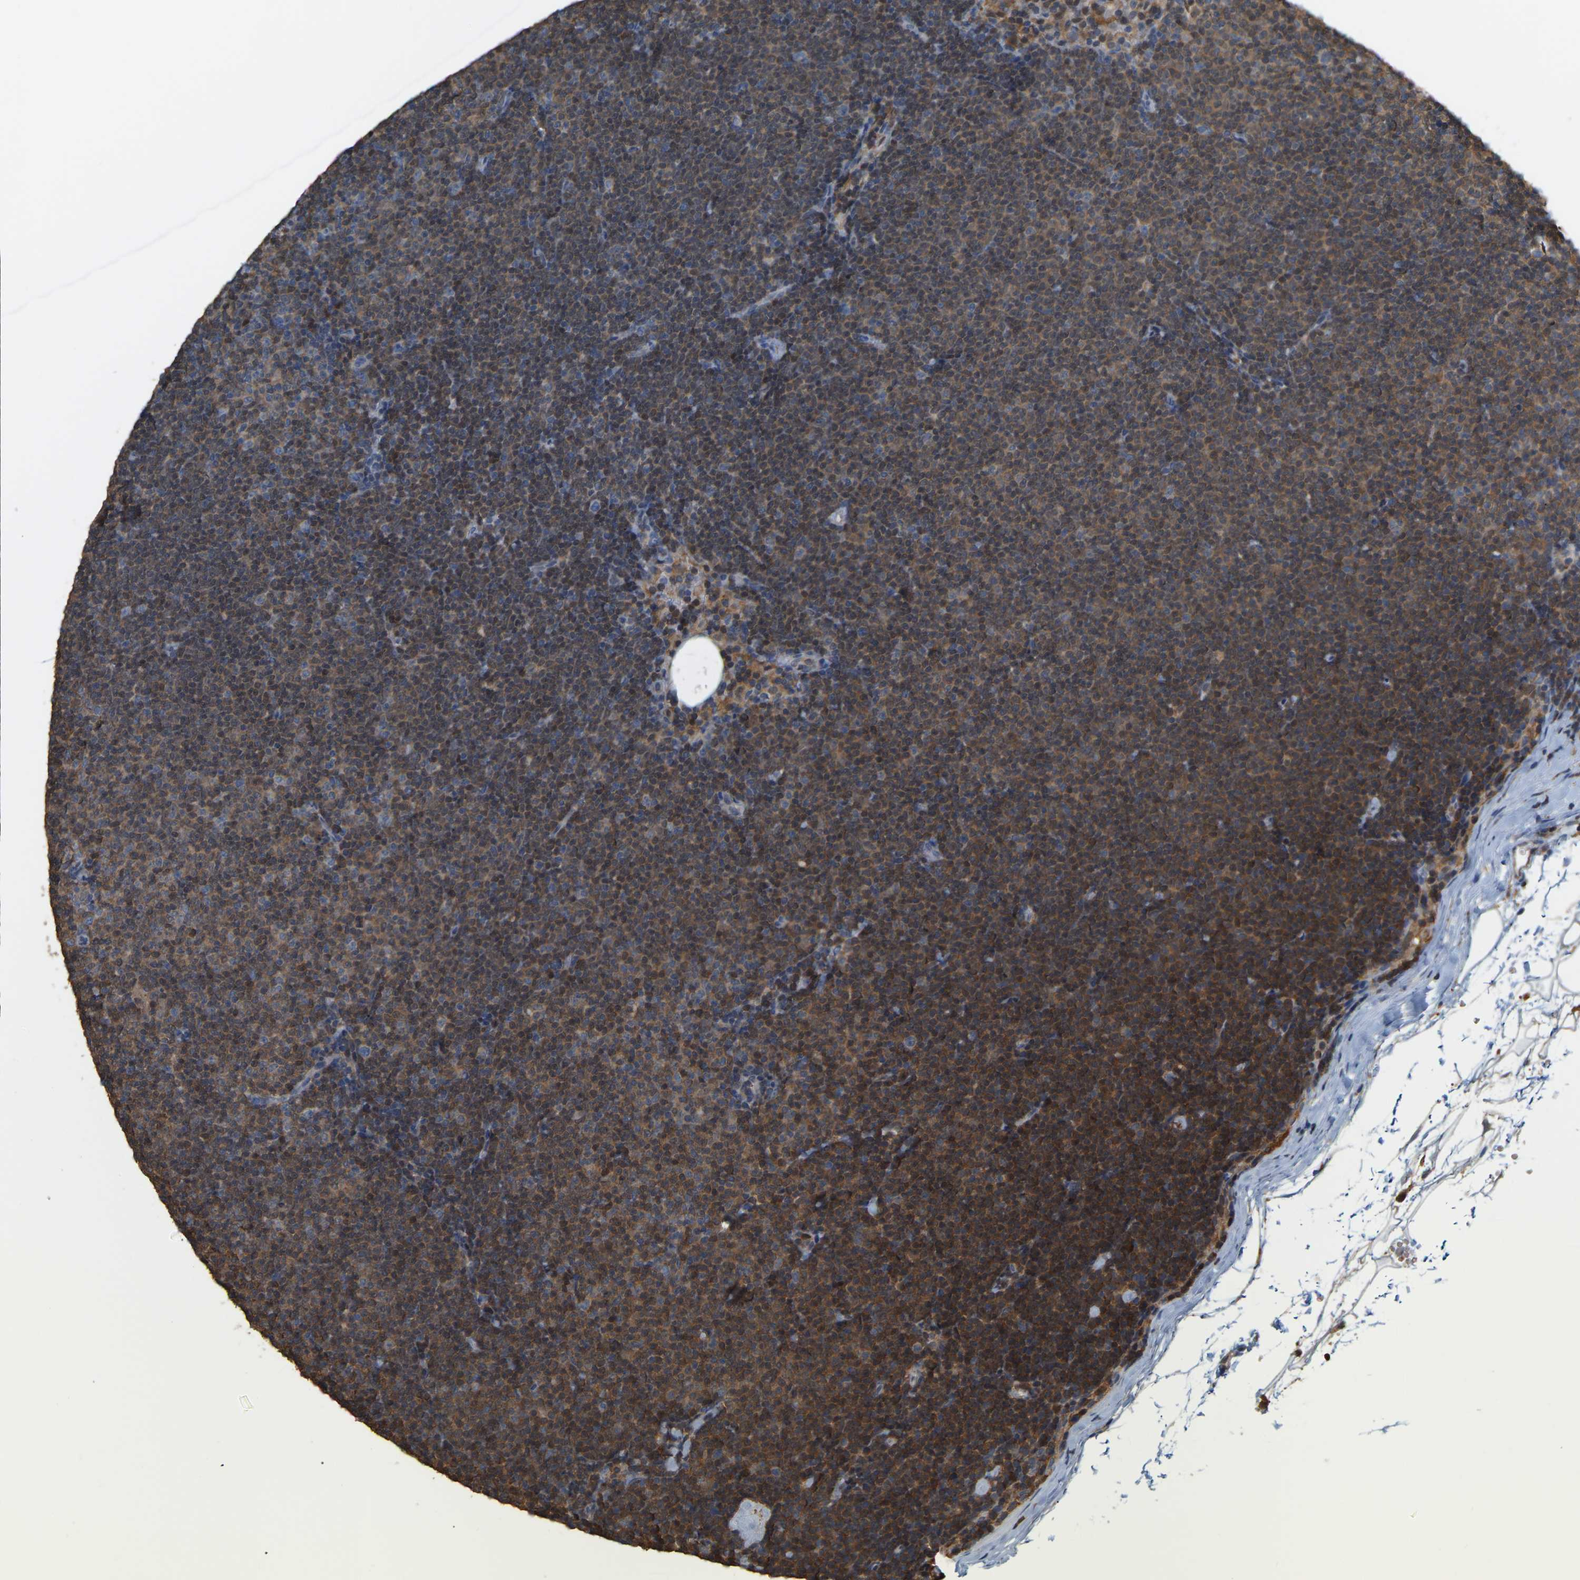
{"staining": {"intensity": "moderate", "quantity": "25%-75%", "location": "cytoplasmic/membranous"}, "tissue": "lymphoma", "cell_type": "Tumor cells", "image_type": "cancer", "snomed": [{"axis": "morphology", "description": "Malignant lymphoma, non-Hodgkin's type, Low grade"}, {"axis": "topography", "description": "Lymph node"}], "caption": "Immunohistochemical staining of lymphoma reveals moderate cytoplasmic/membranous protein staining in approximately 25%-75% of tumor cells.", "gene": "MTPN", "patient": {"sex": "female", "age": 53}}